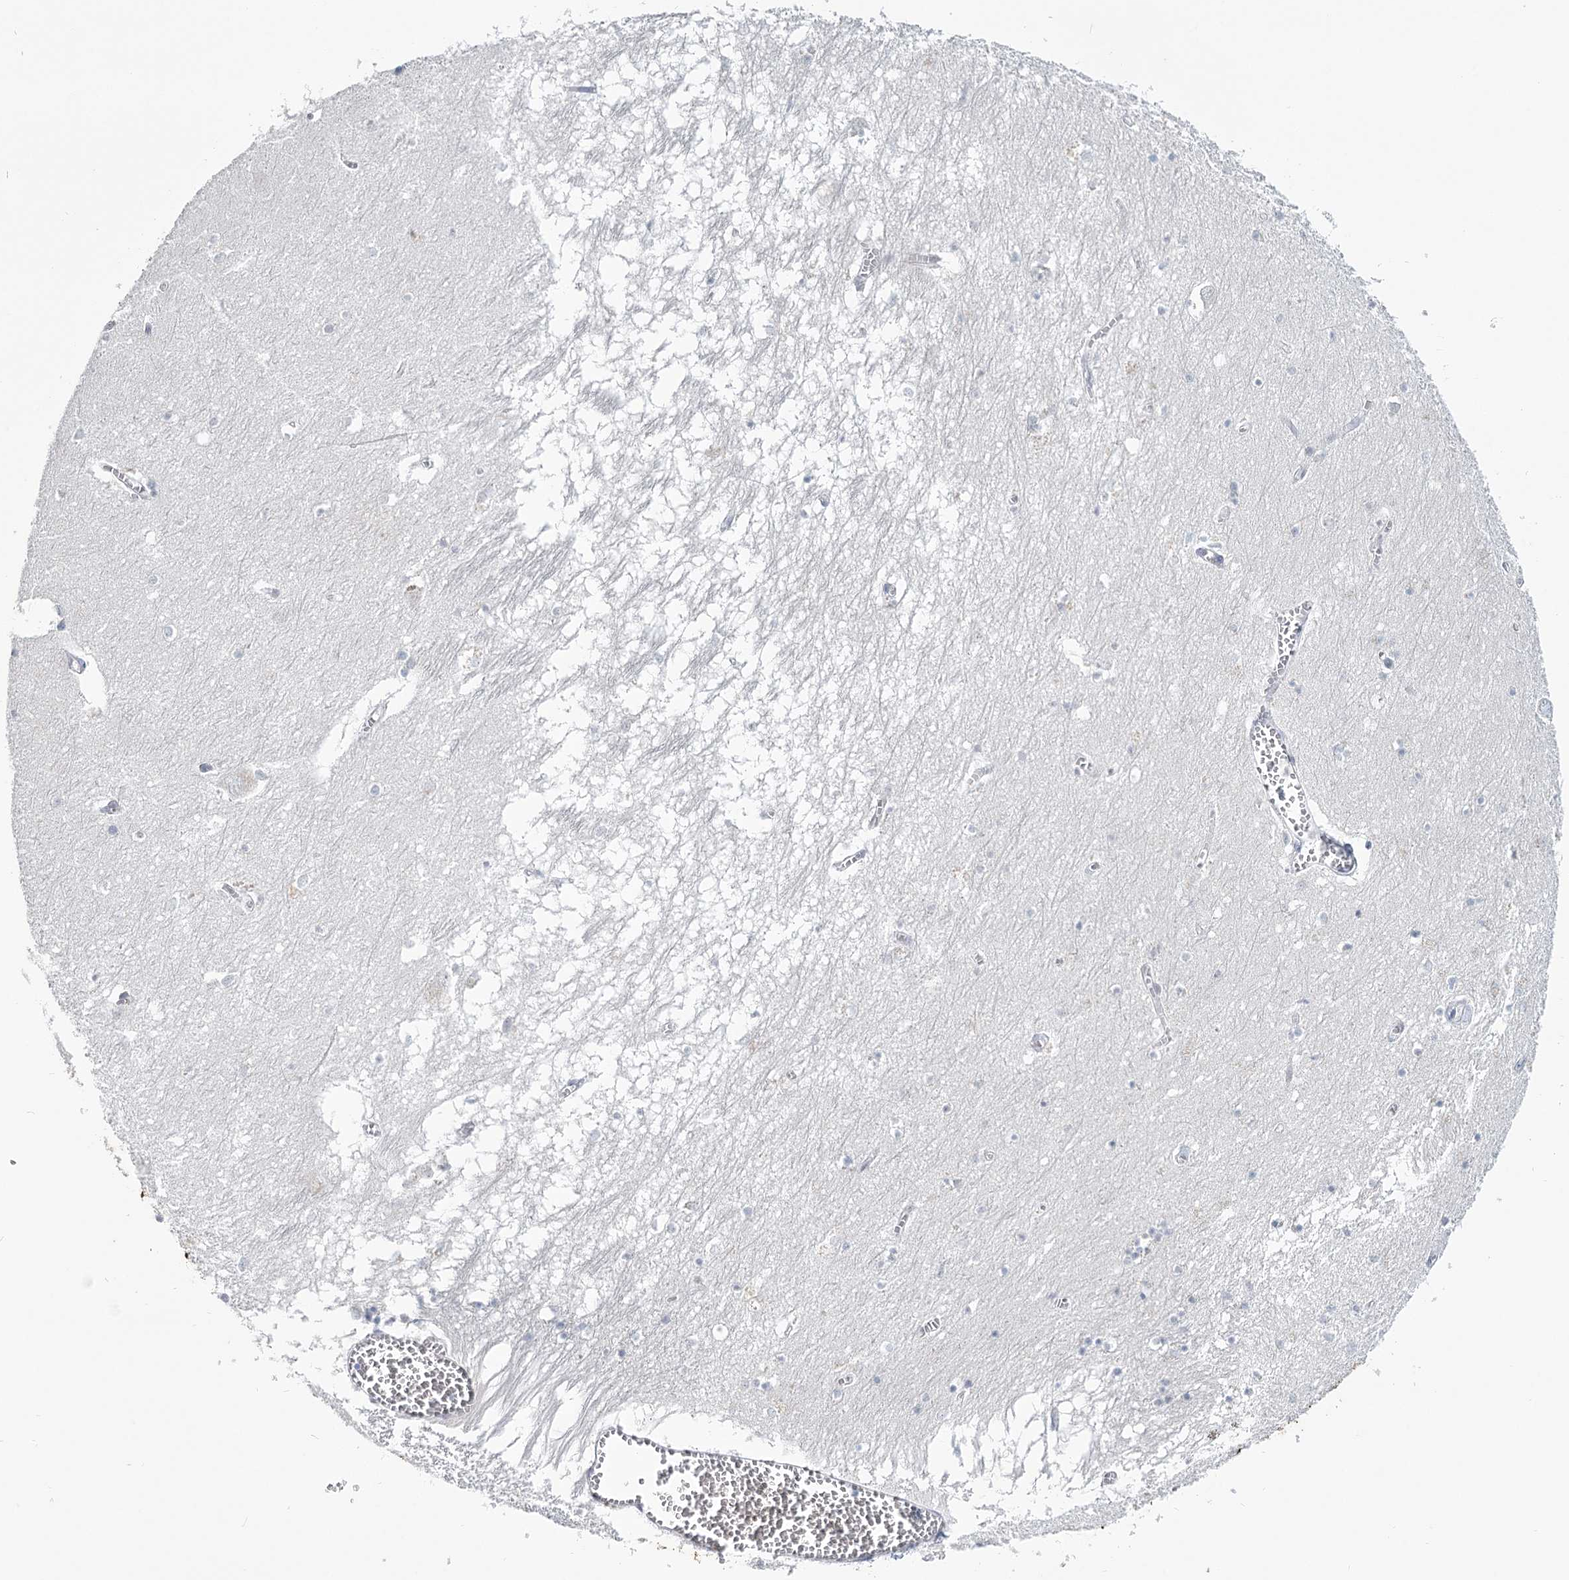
{"staining": {"intensity": "negative", "quantity": "none", "location": "none"}, "tissue": "hippocampus", "cell_type": "Glial cells", "image_type": "normal", "snomed": [{"axis": "morphology", "description": "Normal tissue, NOS"}, {"axis": "topography", "description": "Hippocampus"}], "caption": "Immunohistochemical staining of benign hippocampus exhibits no significant staining in glial cells. (Brightfield microscopy of DAB (3,3'-diaminobenzidine) IHC at high magnification).", "gene": "TMEM70", "patient": {"sex": "male", "age": 70}}